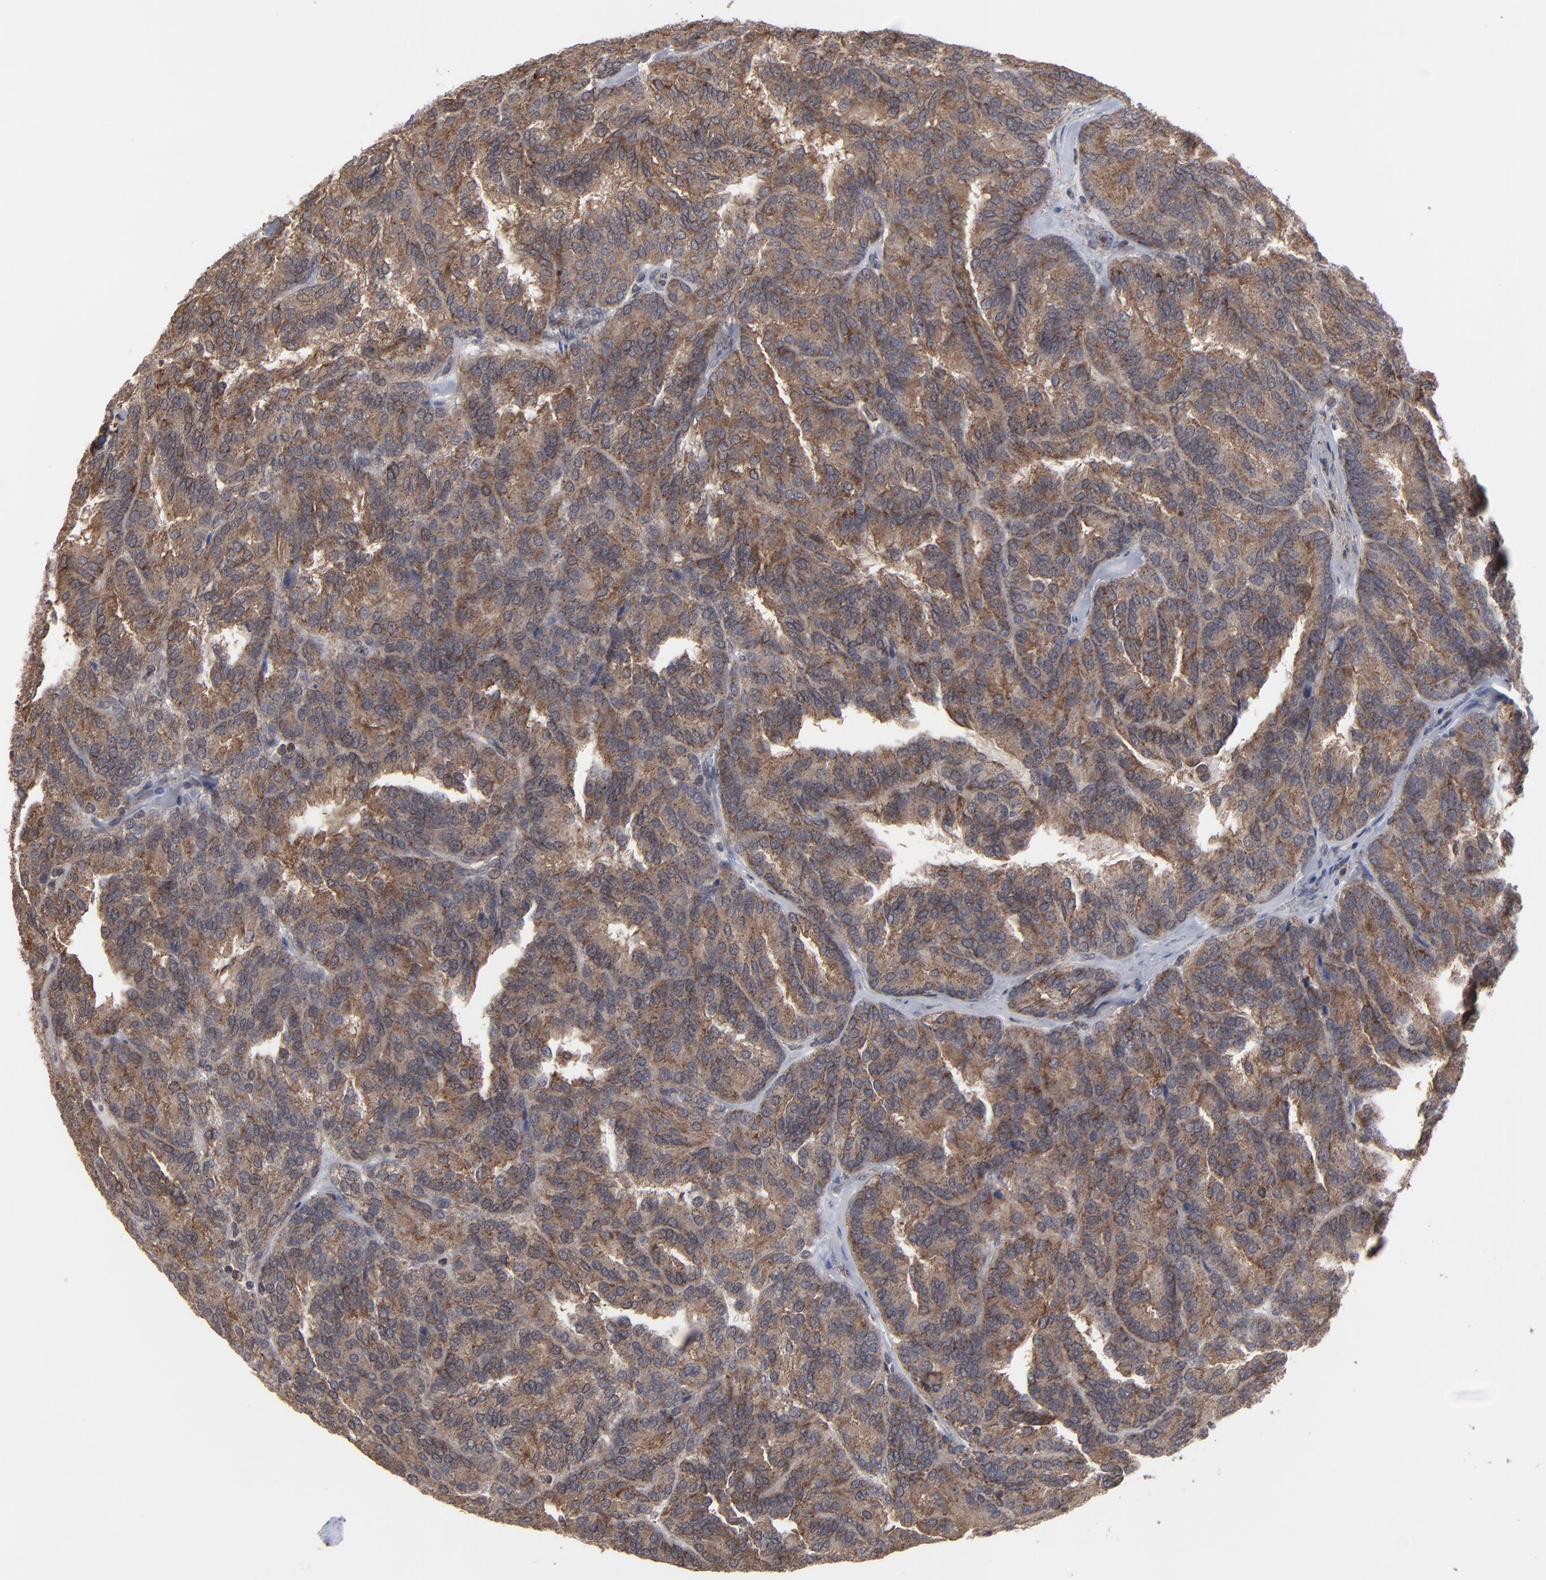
{"staining": {"intensity": "moderate", "quantity": ">75%", "location": "cytoplasmic/membranous"}, "tissue": "renal cancer", "cell_type": "Tumor cells", "image_type": "cancer", "snomed": [{"axis": "morphology", "description": "Adenocarcinoma, NOS"}, {"axis": "topography", "description": "Kidney"}], "caption": "This image displays immunohistochemistry staining of human renal cancer (adenocarcinoma), with medium moderate cytoplasmic/membranous expression in about >75% of tumor cells.", "gene": "KIAA2026", "patient": {"sex": "male", "age": 46}}